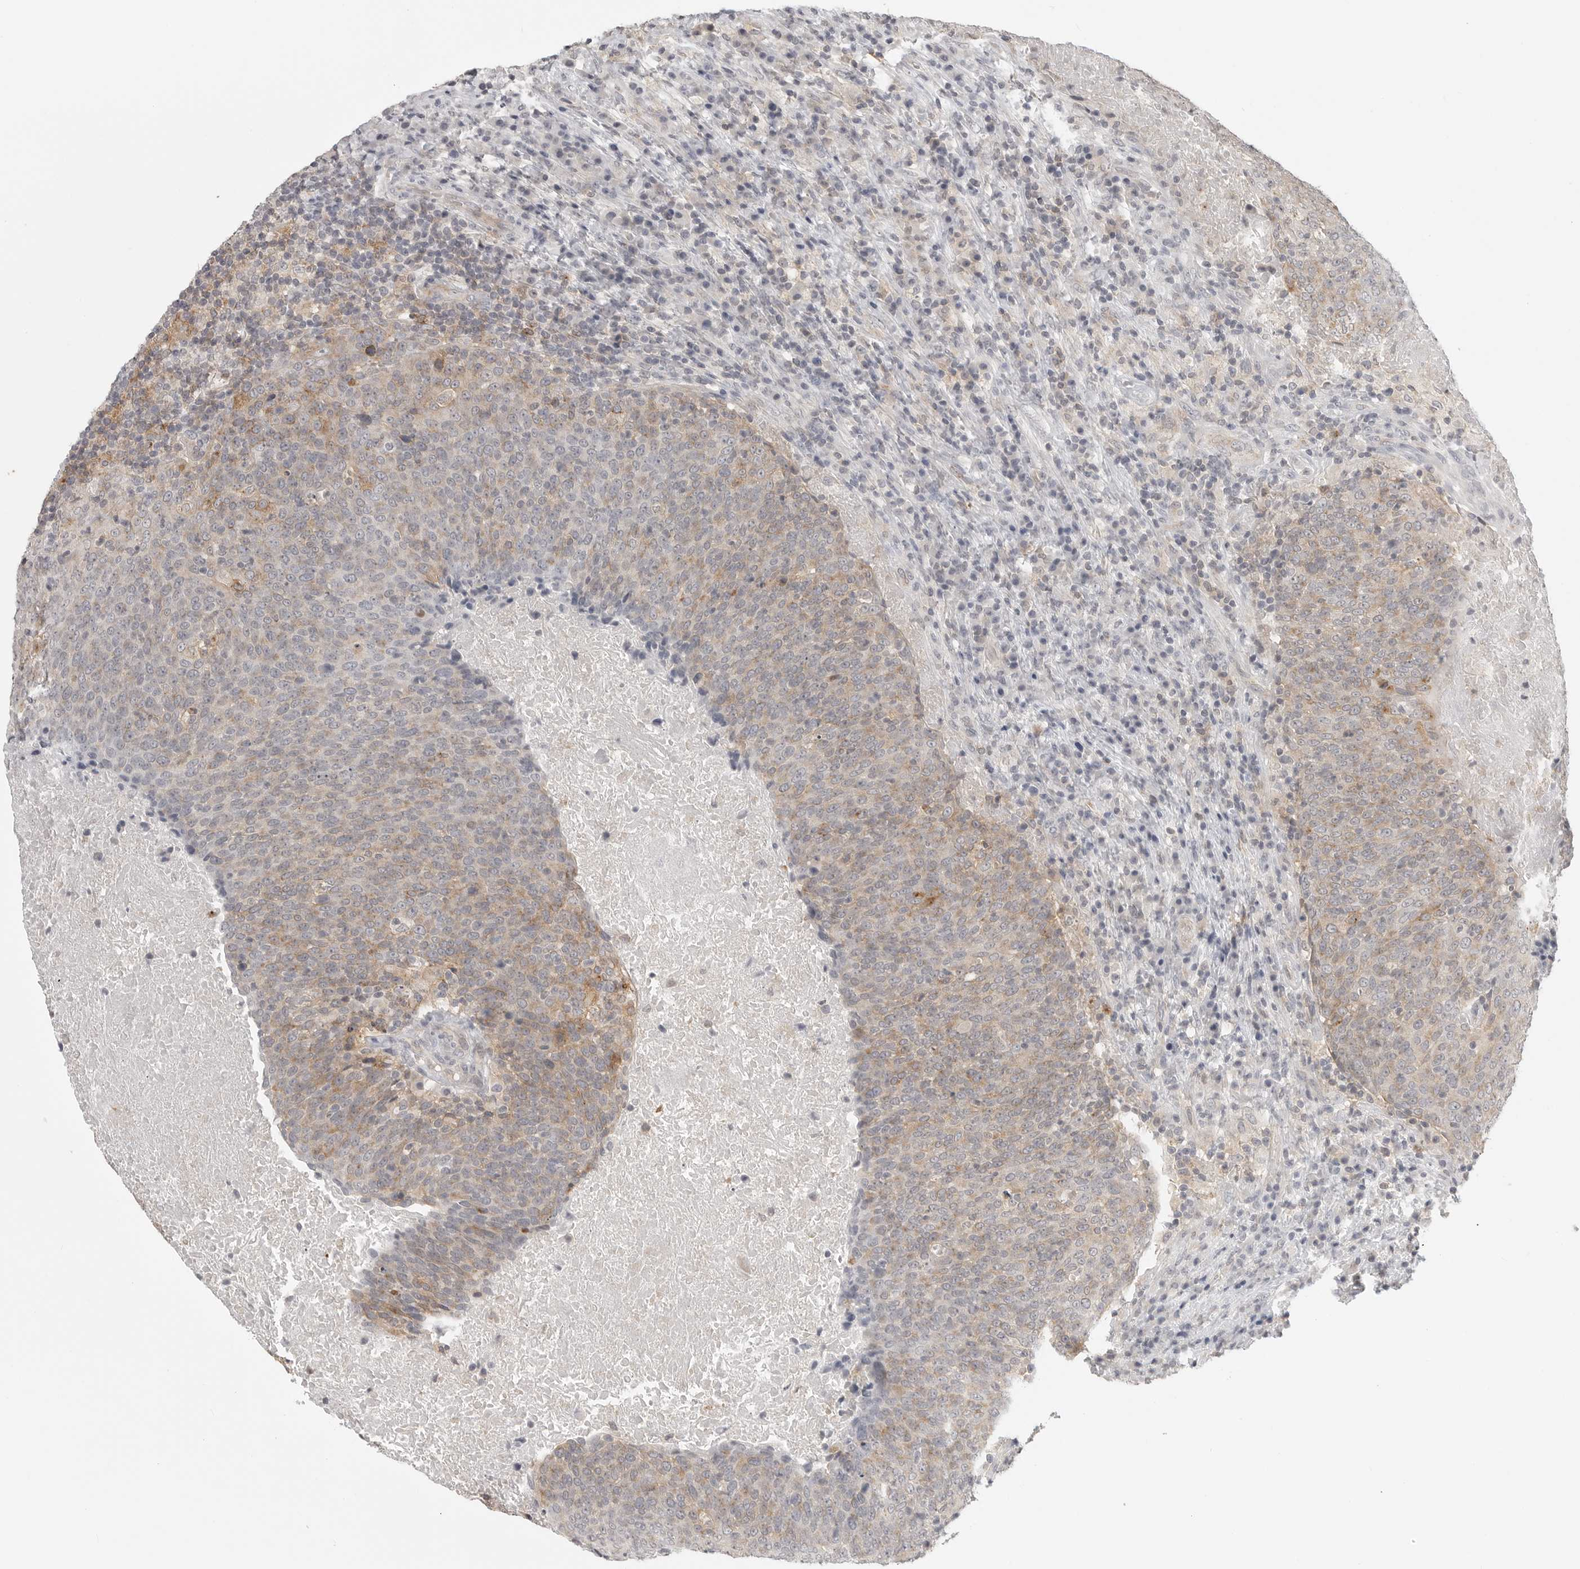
{"staining": {"intensity": "weak", "quantity": "25%-75%", "location": "cytoplasmic/membranous"}, "tissue": "head and neck cancer", "cell_type": "Tumor cells", "image_type": "cancer", "snomed": [{"axis": "morphology", "description": "Squamous cell carcinoma, NOS"}, {"axis": "morphology", "description": "Squamous cell carcinoma, metastatic, NOS"}, {"axis": "topography", "description": "Lymph node"}, {"axis": "topography", "description": "Head-Neck"}], "caption": "Head and neck squamous cell carcinoma was stained to show a protein in brown. There is low levels of weak cytoplasmic/membranous positivity in approximately 25%-75% of tumor cells.", "gene": "IFNGR1", "patient": {"sex": "male", "age": 62}}